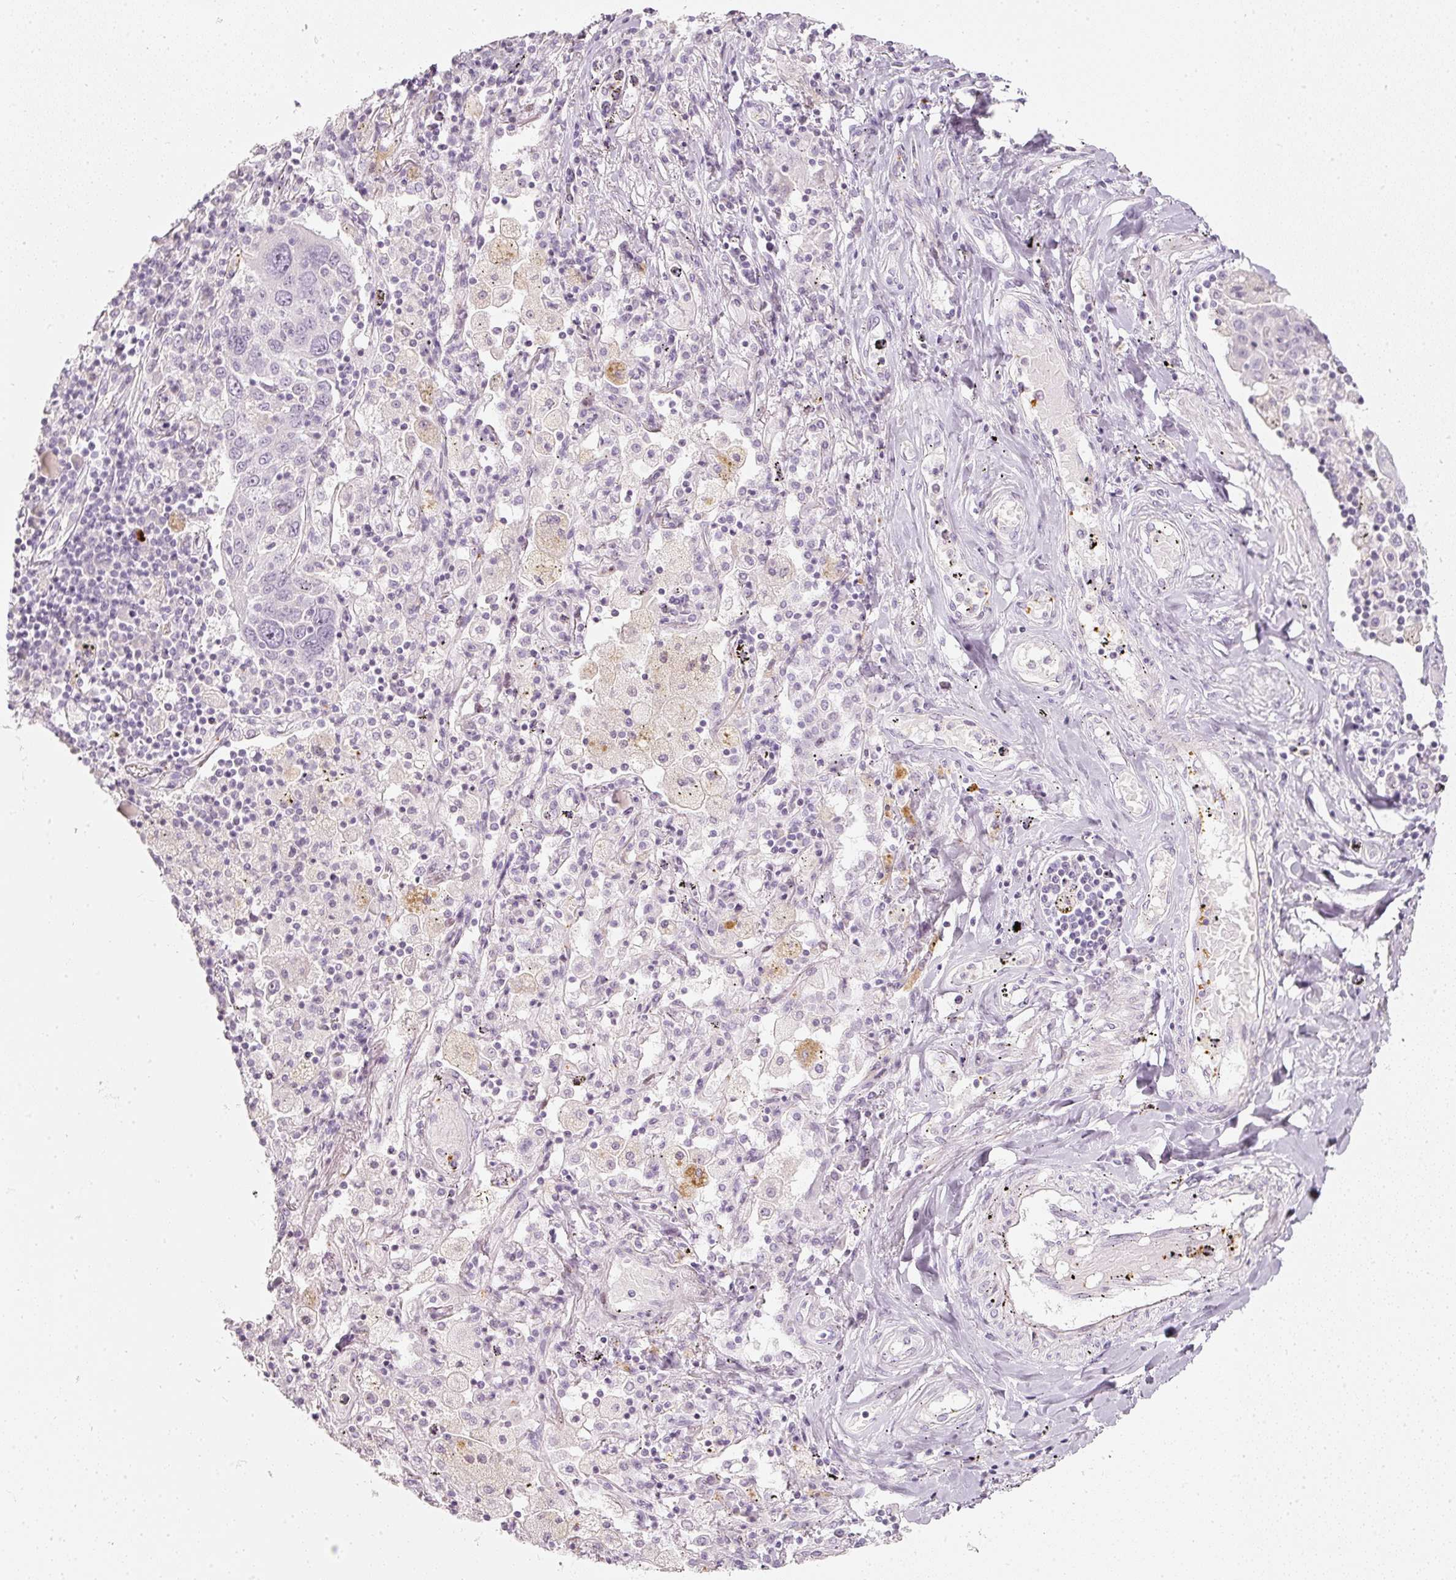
{"staining": {"intensity": "negative", "quantity": "none", "location": "none"}, "tissue": "lung cancer", "cell_type": "Tumor cells", "image_type": "cancer", "snomed": [{"axis": "morphology", "description": "Squamous cell carcinoma, NOS"}, {"axis": "topography", "description": "Lung"}], "caption": "This micrograph is of lung squamous cell carcinoma stained with IHC to label a protein in brown with the nuclei are counter-stained blue. There is no positivity in tumor cells.", "gene": "LECT2", "patient": {"sex": "male", "age": 65}}